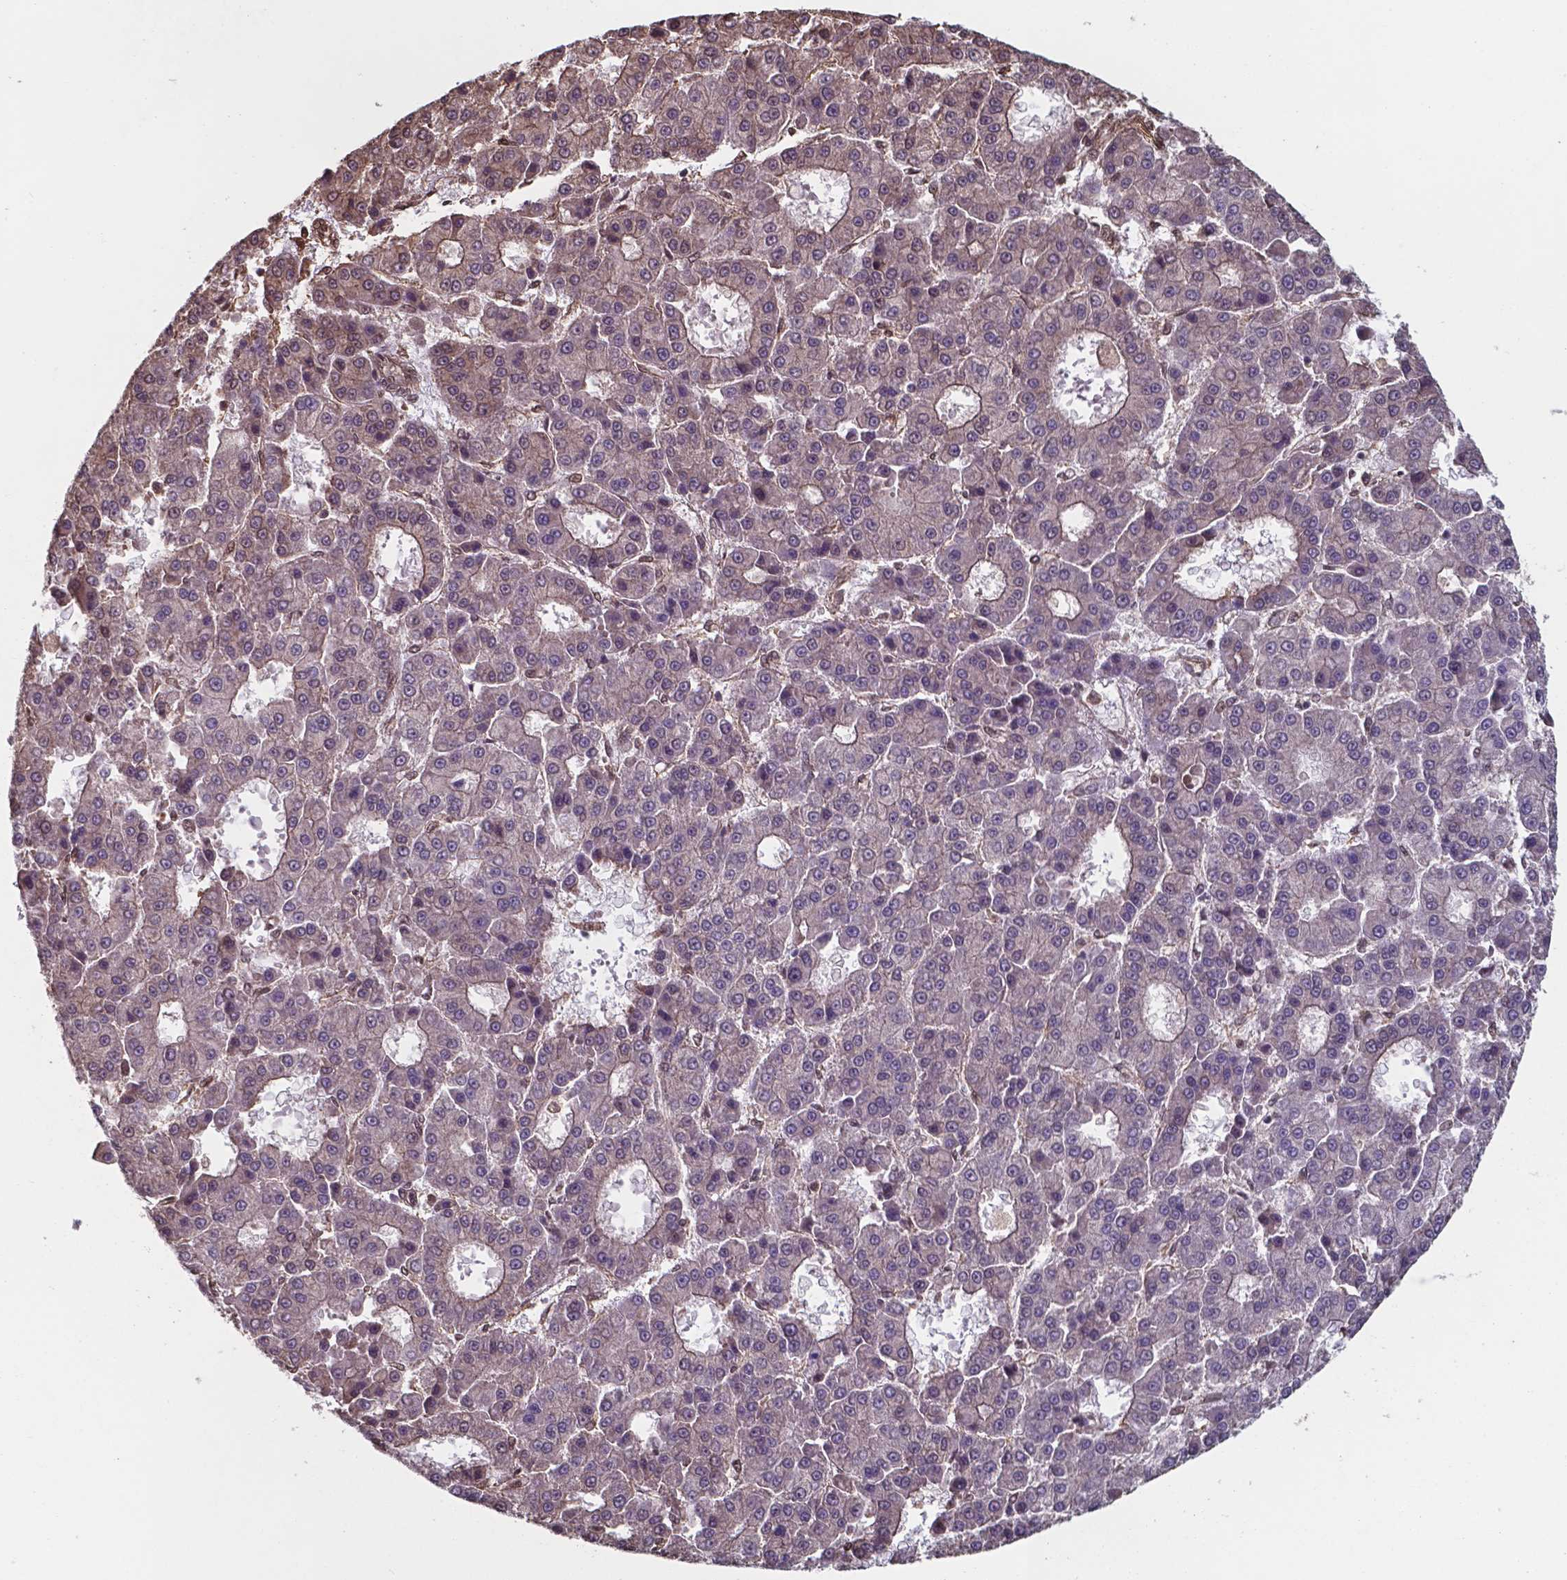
{"staining": {"intensity": "moderate", "quantity": "<25%", "location": "nuclear"}, "tissue": "liver cancer", "cell_type": "Tumor cells", "image_type": "cancer", "snomed": [{"axis": "morphology", "description": "Carcinoma, Hepatocellular, NOS"}, {"axis": "topography", "description": "Liver"}], "caption": "An immunohistochemistry image of neoplastic tissue is shown. Protein staining in brown labels moderate nuclear positivity in liver cancer within tumor cells. (brown staining indicates protein expression, while blue staining denotes nuclei).", "gene": "CHP2", "patient": {"sex": "male", "age": 70}}